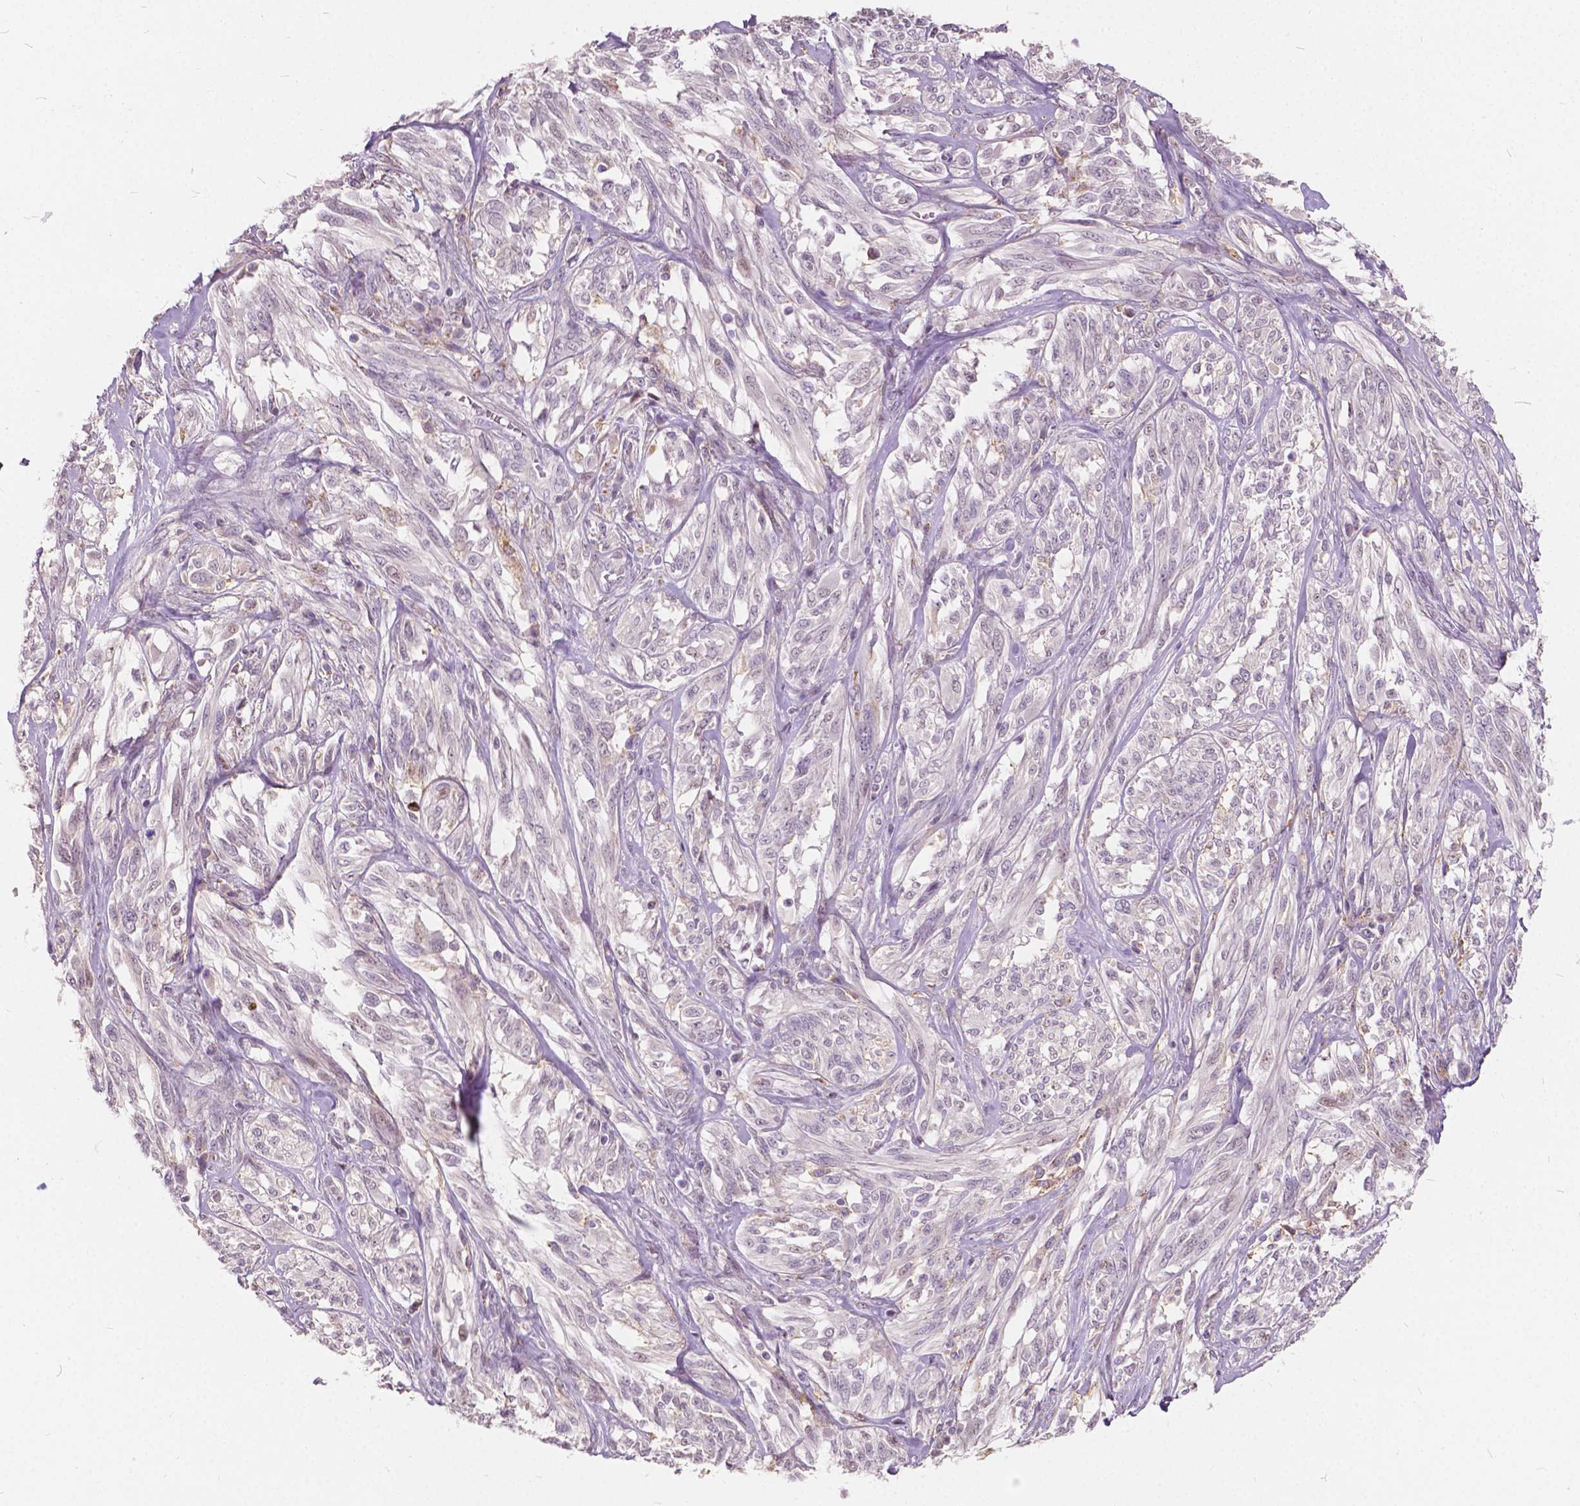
{"staining": {"intensity": "negative", "quantity": "none", "location": "none"}, "tissue": "melanoma", "cell_type": "Tumor cells", "image_type": "cancer", "snomed": [{"axis": "morphology", "description": "Malignant melanoma, NOS"}, {"axis": "topography", "description": "Skin"}], "caption": "High power microscopy photomicrograph of an IHC image of malignant melanoma, revealing no significant positivity in tumor cells.", "gene": "DLX6", "patient": {"sex": "female", "age": 91}}